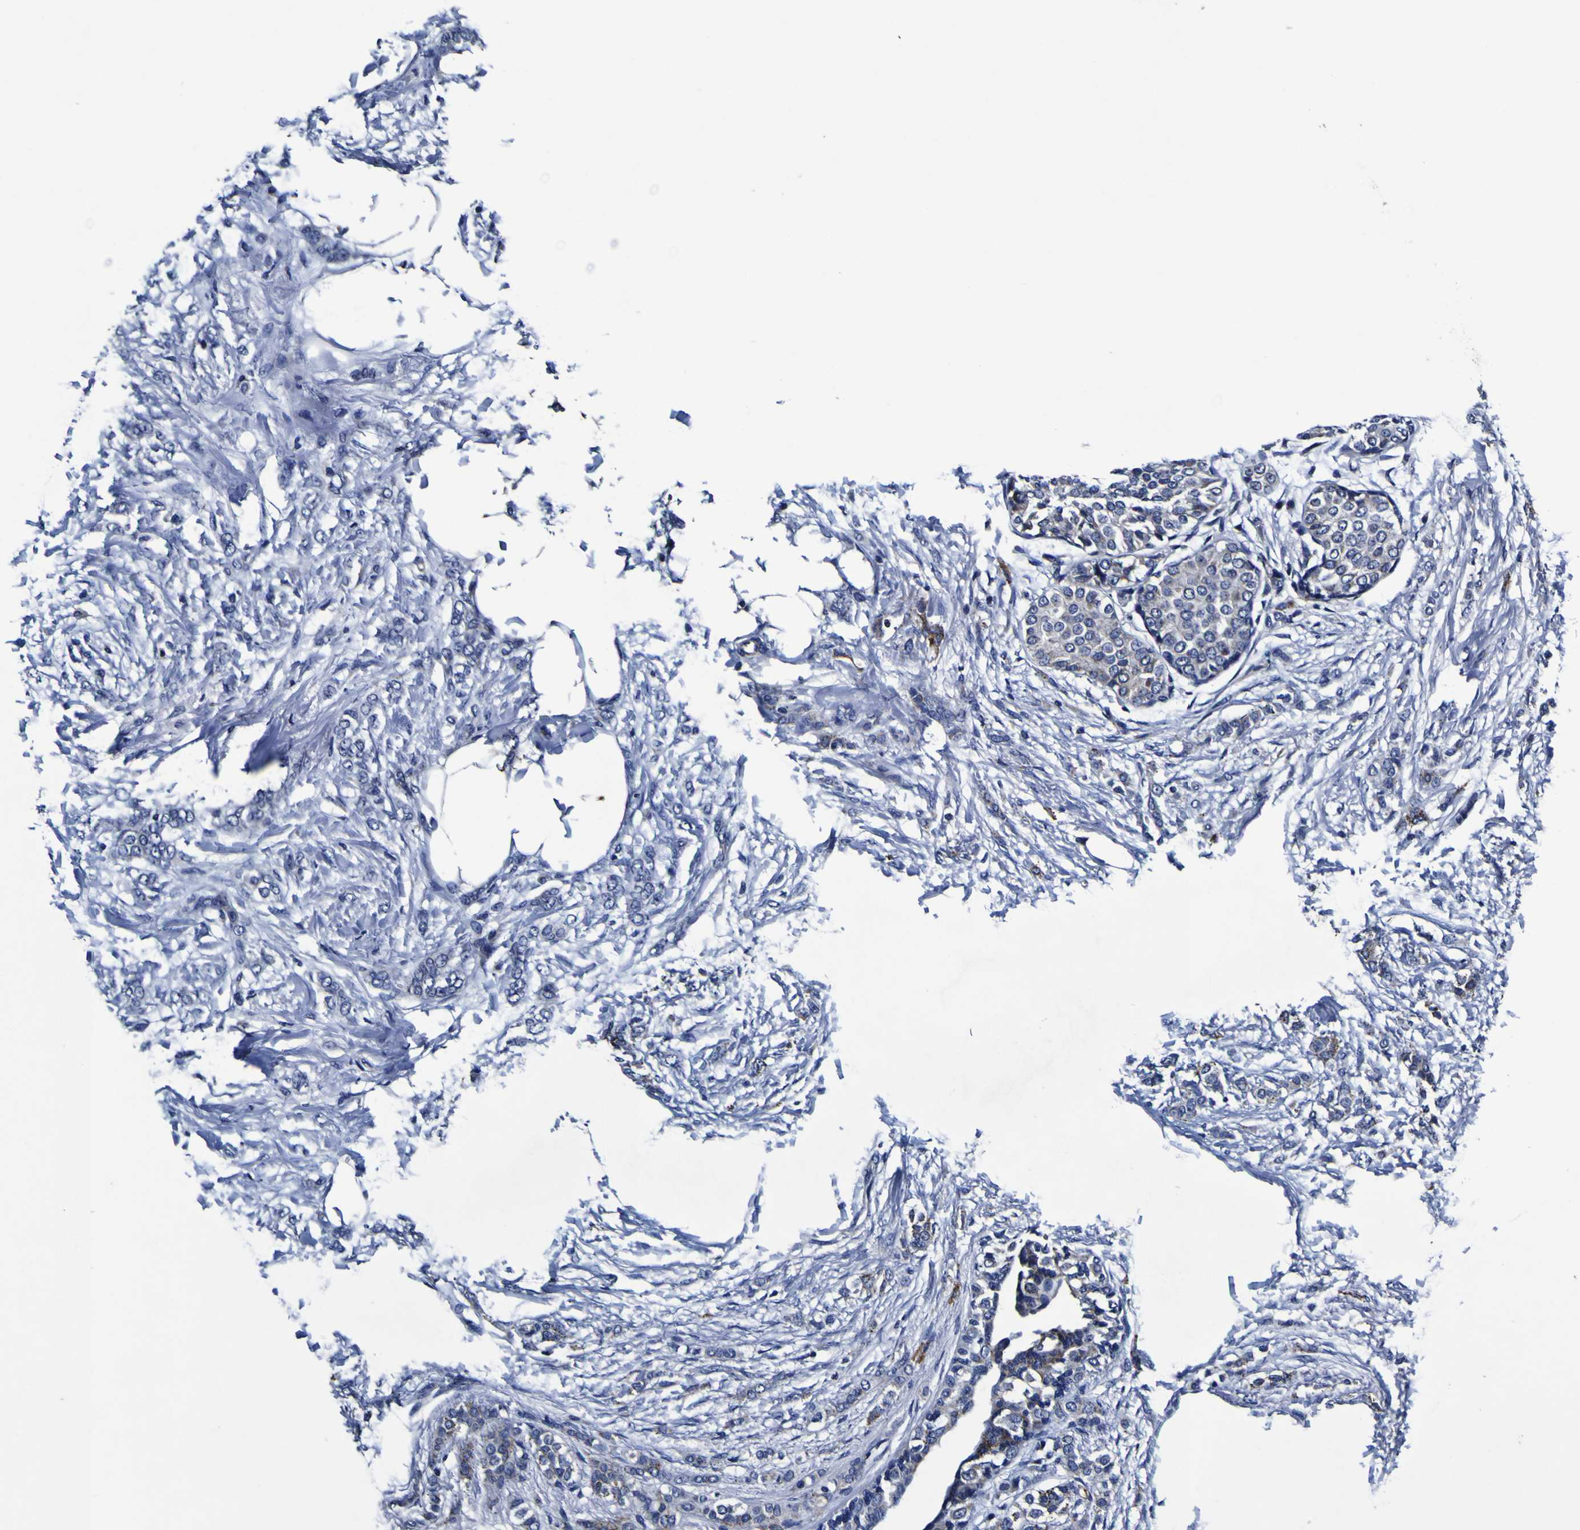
{"staining": {"intensity": "negative", "quantity": "none", "location": "none"}, "tissue": "breast cancer", "cell_type": "Tumor cells", "image_type": "cancer", "snomed": [{"axis": "morphology", "description": "Lobular carcinoma, in situ"}, {"axis": "morphology", "description": "Lobular carcinoma"}, {"axis": "topography", "description": "Breast"}], "caption": "There is no significant staining in tumor cells of breast lobular carcinoma in situ.", "gene": "PANK4", "patient": {"sex": "female", "age": 41}}